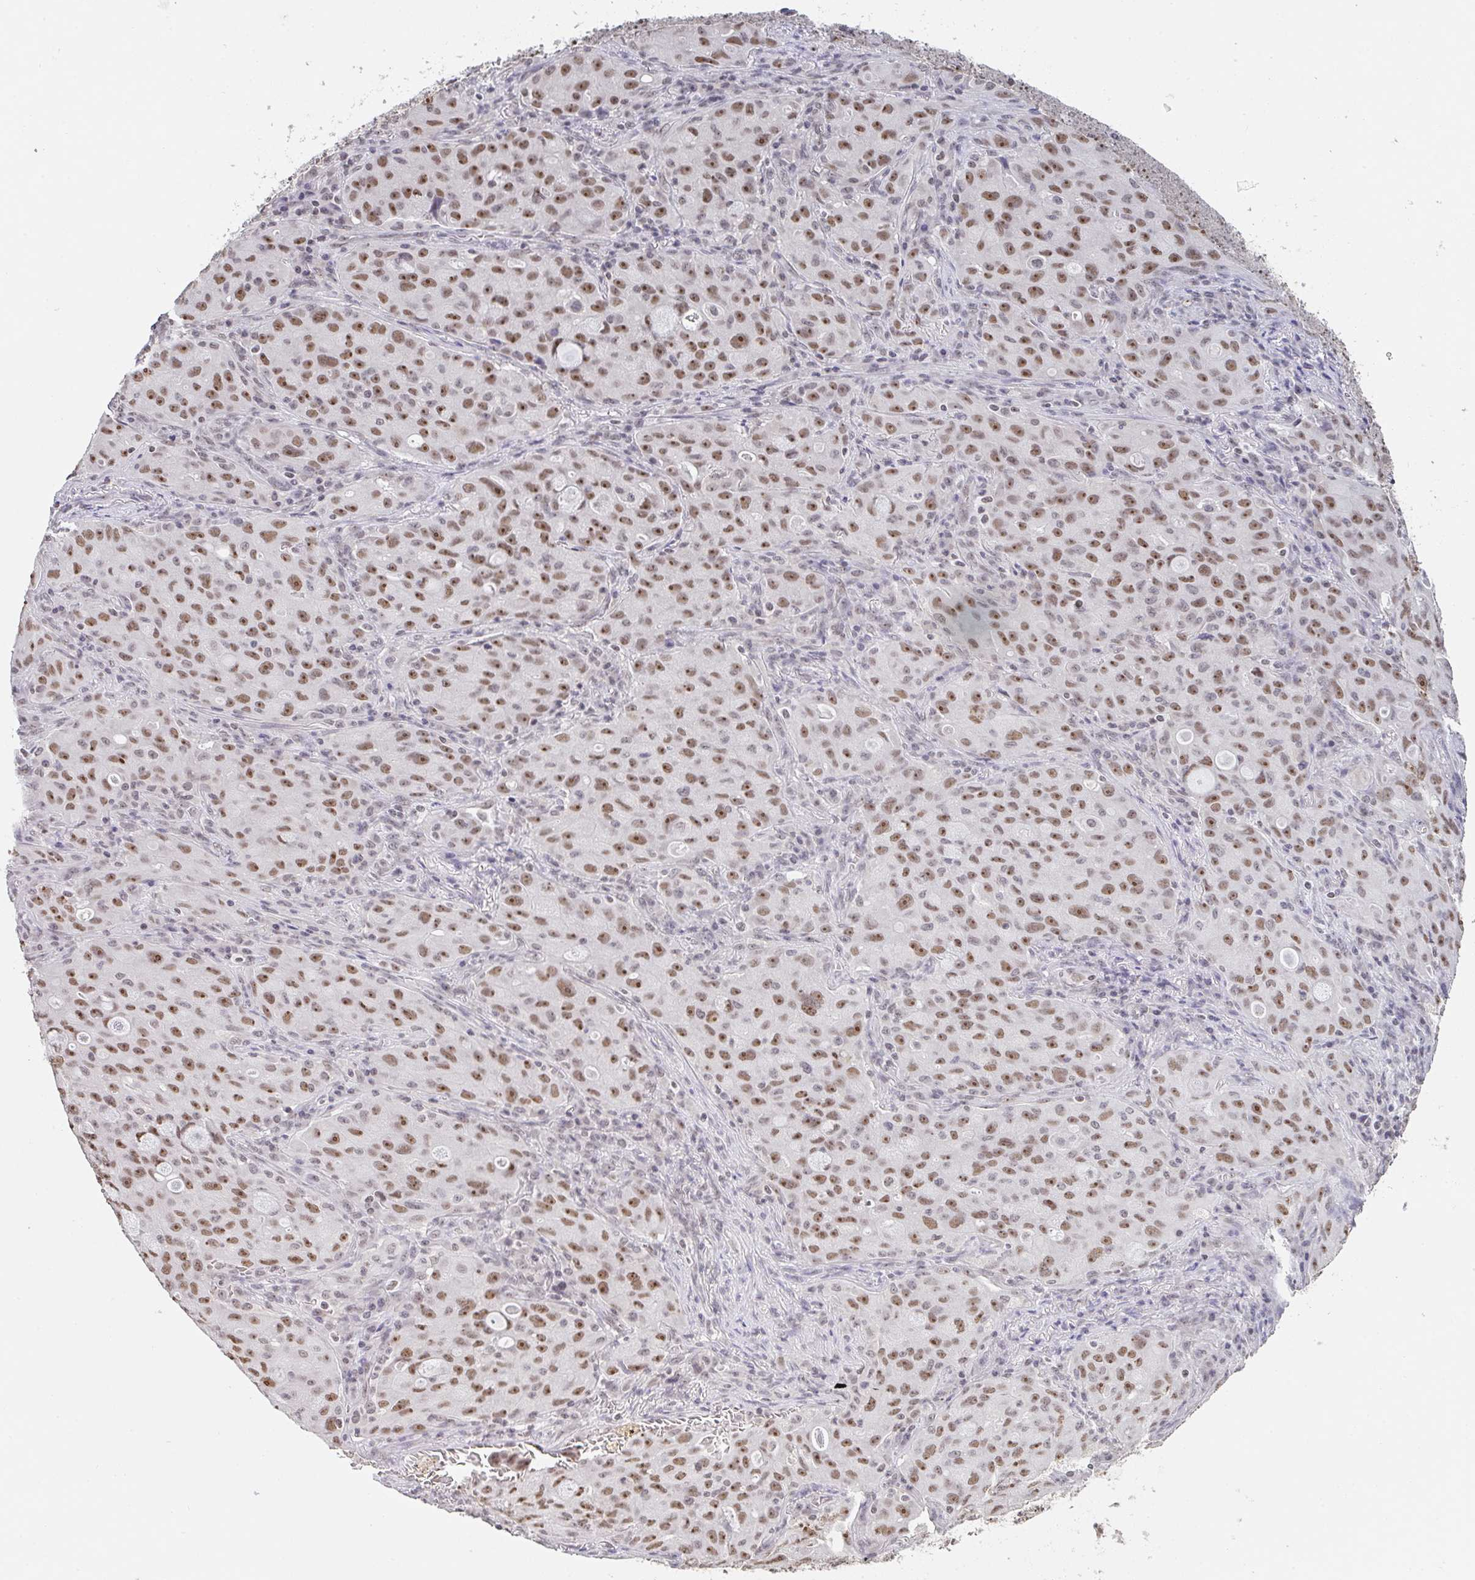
{"staining": {"intensity": "moderate", "quantity": ">75%", "location": "nuclear"}, "tissue": "lung cancer", "cell_type": "Tumor cells", "image_type": "cancer", "snomed": [{"axis": "morphology", "description": "Adenocarcinoma, NOS"}, {"axis": "topography", "description": "Lung"}], "caption": "Adenocarcinoma (lung) stained with a protein marker exhibits moderate staining in tumor cells.", "gene": "DKC1", "patient": {"sex": "female", "age": 44}}